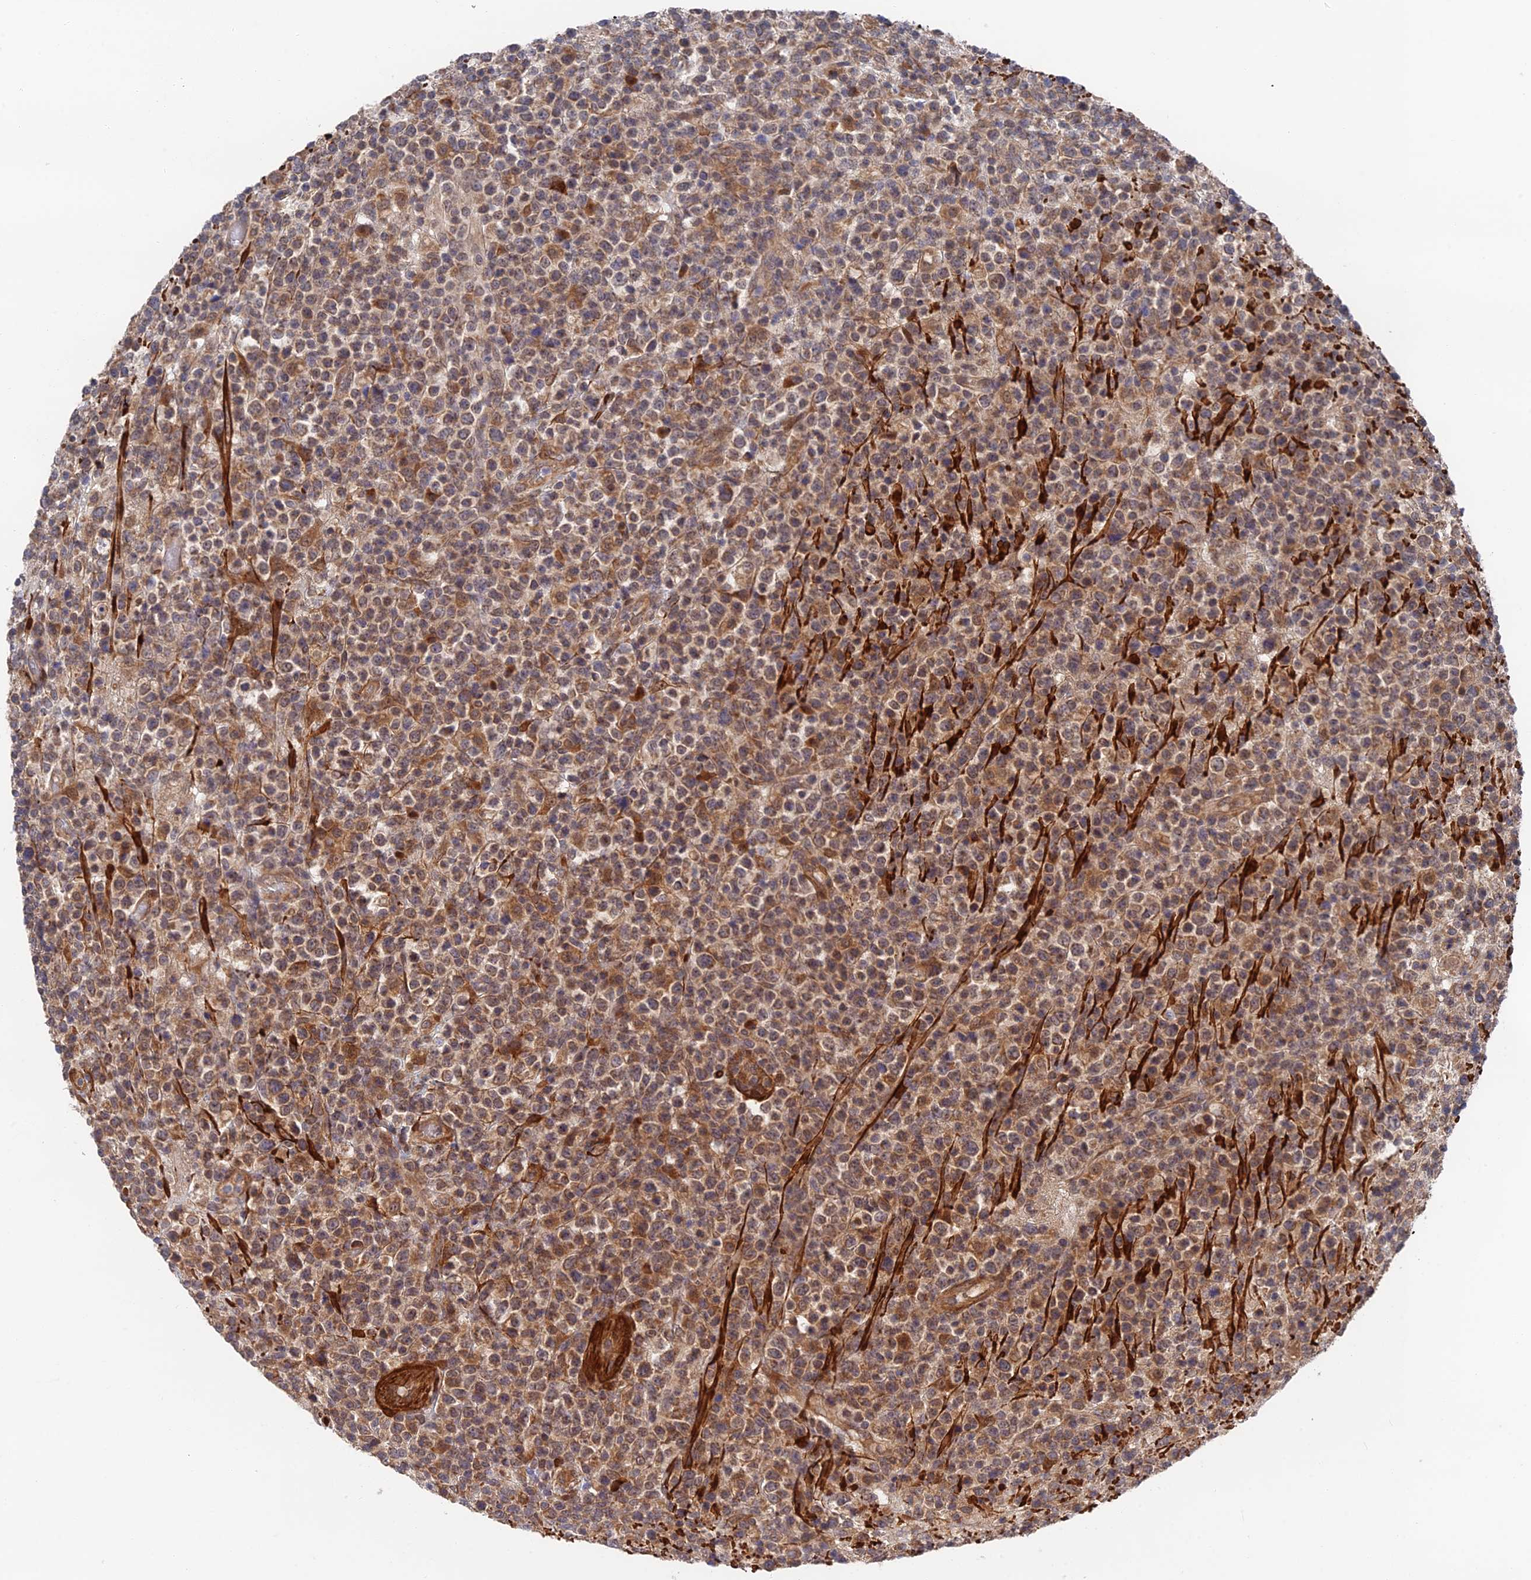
{"staining": {"intensity": "moderate", "quantity": ">75%", "location": "cytoplasmic/membranous"}, "tissue": "lymphoma", "cell_type": "Tumor cells", "image_type": "cancer", "snomed": [{"axis": "morphology", "description": "Malignant lymphoma, non-Hodgkin's type, High grade"}, {"axis": "topography", "description": "Colon"}], "caption": "Immunohistochemical staining of human high-grade malignant lymphoma, non-Hodgkin's type shows medium levels of moderate cytoplasmic/membranous protein positivity in about >75% of tumor cells. Nuclei are stained in blue.", "gene": "ZNF320", "patient": {"sex": "female", "age": 53}}